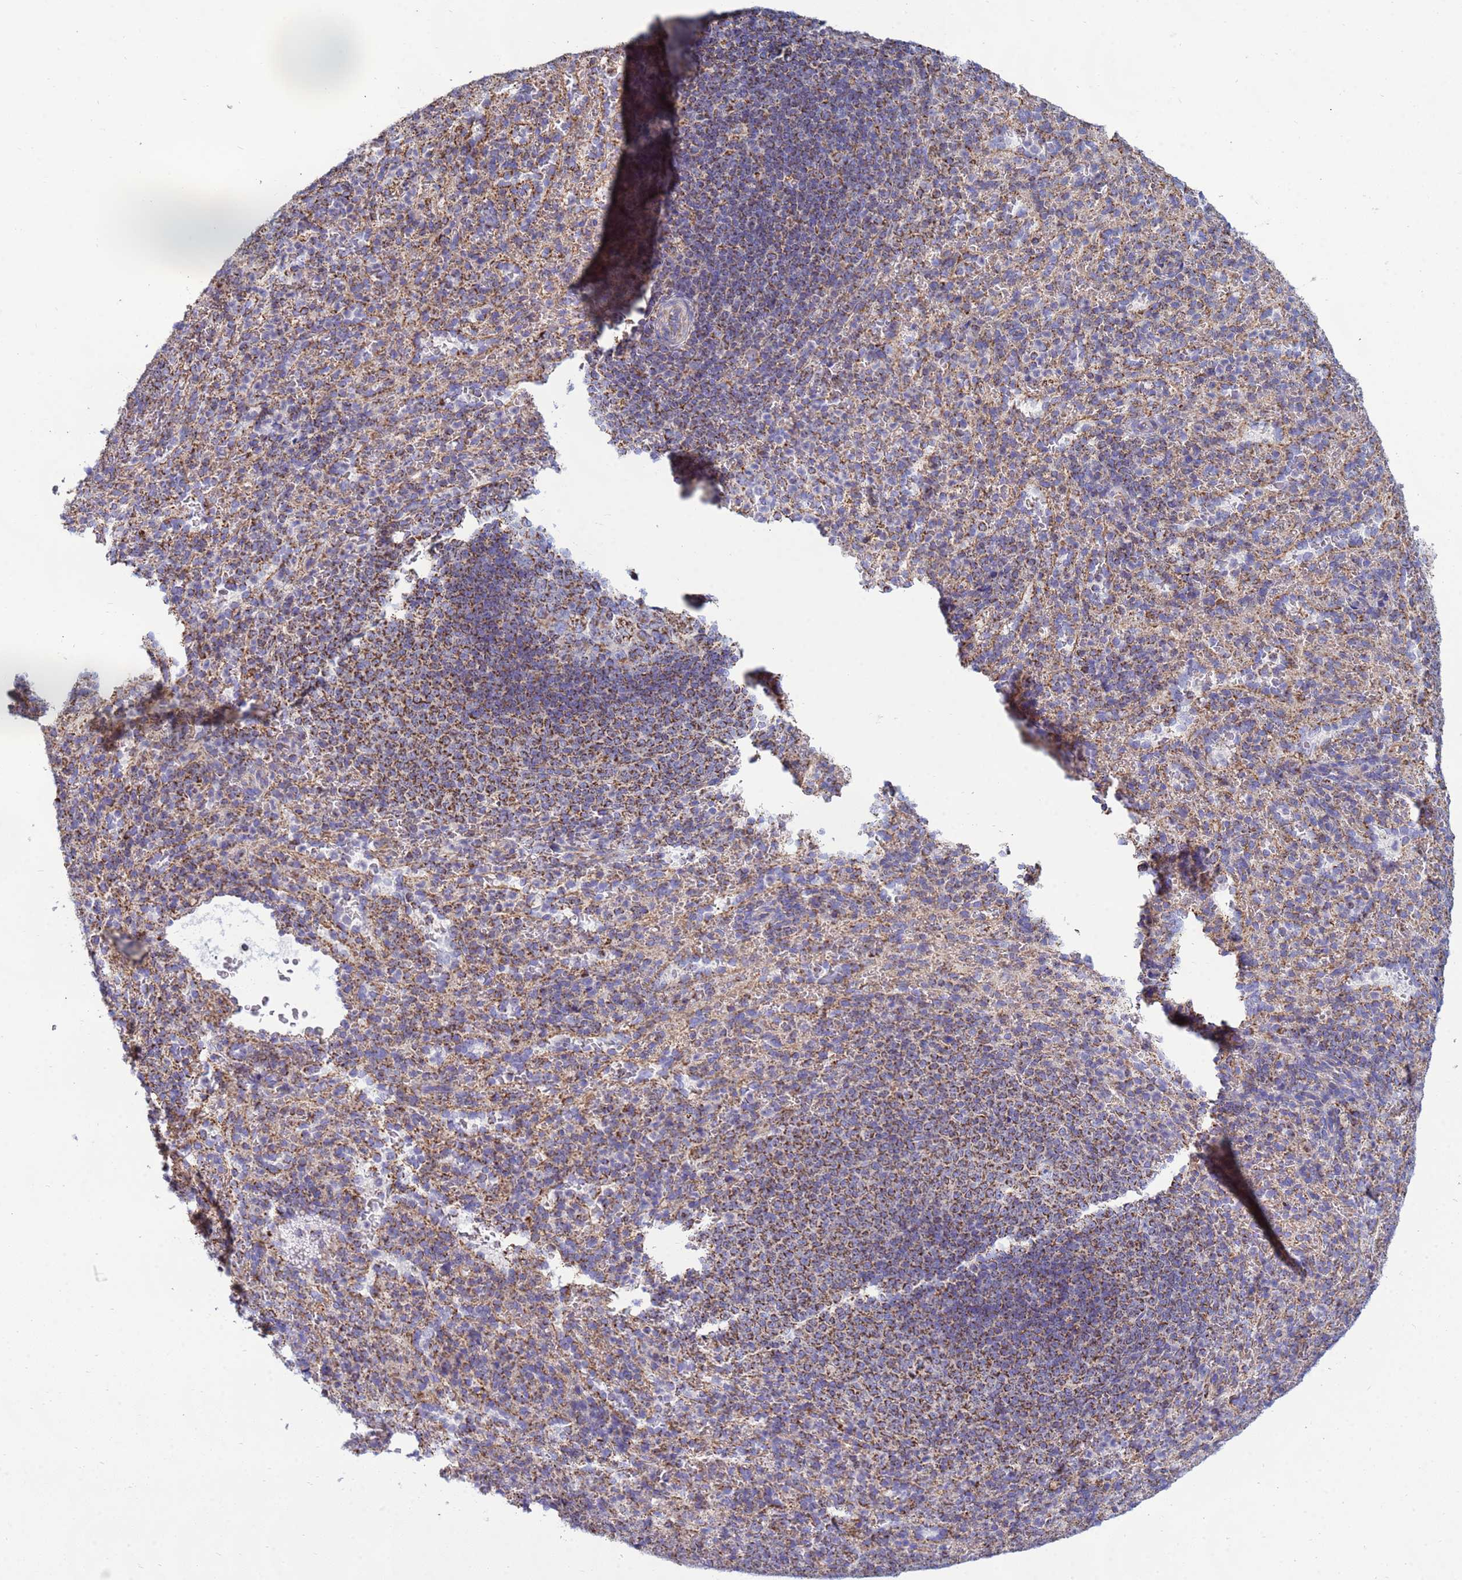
{"staining": {"intensity": "strong", "quantity": "25%-75%", "location": "cytoplasmic/membranous"}, "tissue": "spleen", "cell_type": "Cells in red pulp", "image_type": "normal", "snomed": [{"axis": "morphology", "description": "Normal tissue, NOS"}, {"axis": "topography", "description": "Spleen"}], "caption": "A photomicrograph of human spleen stained for a protein demonstrates strong cytoplasmic/membranous brown staining in cells in red pulp.", "gene": "COQ4", "patient": {"sex": "female", "age": 21}}